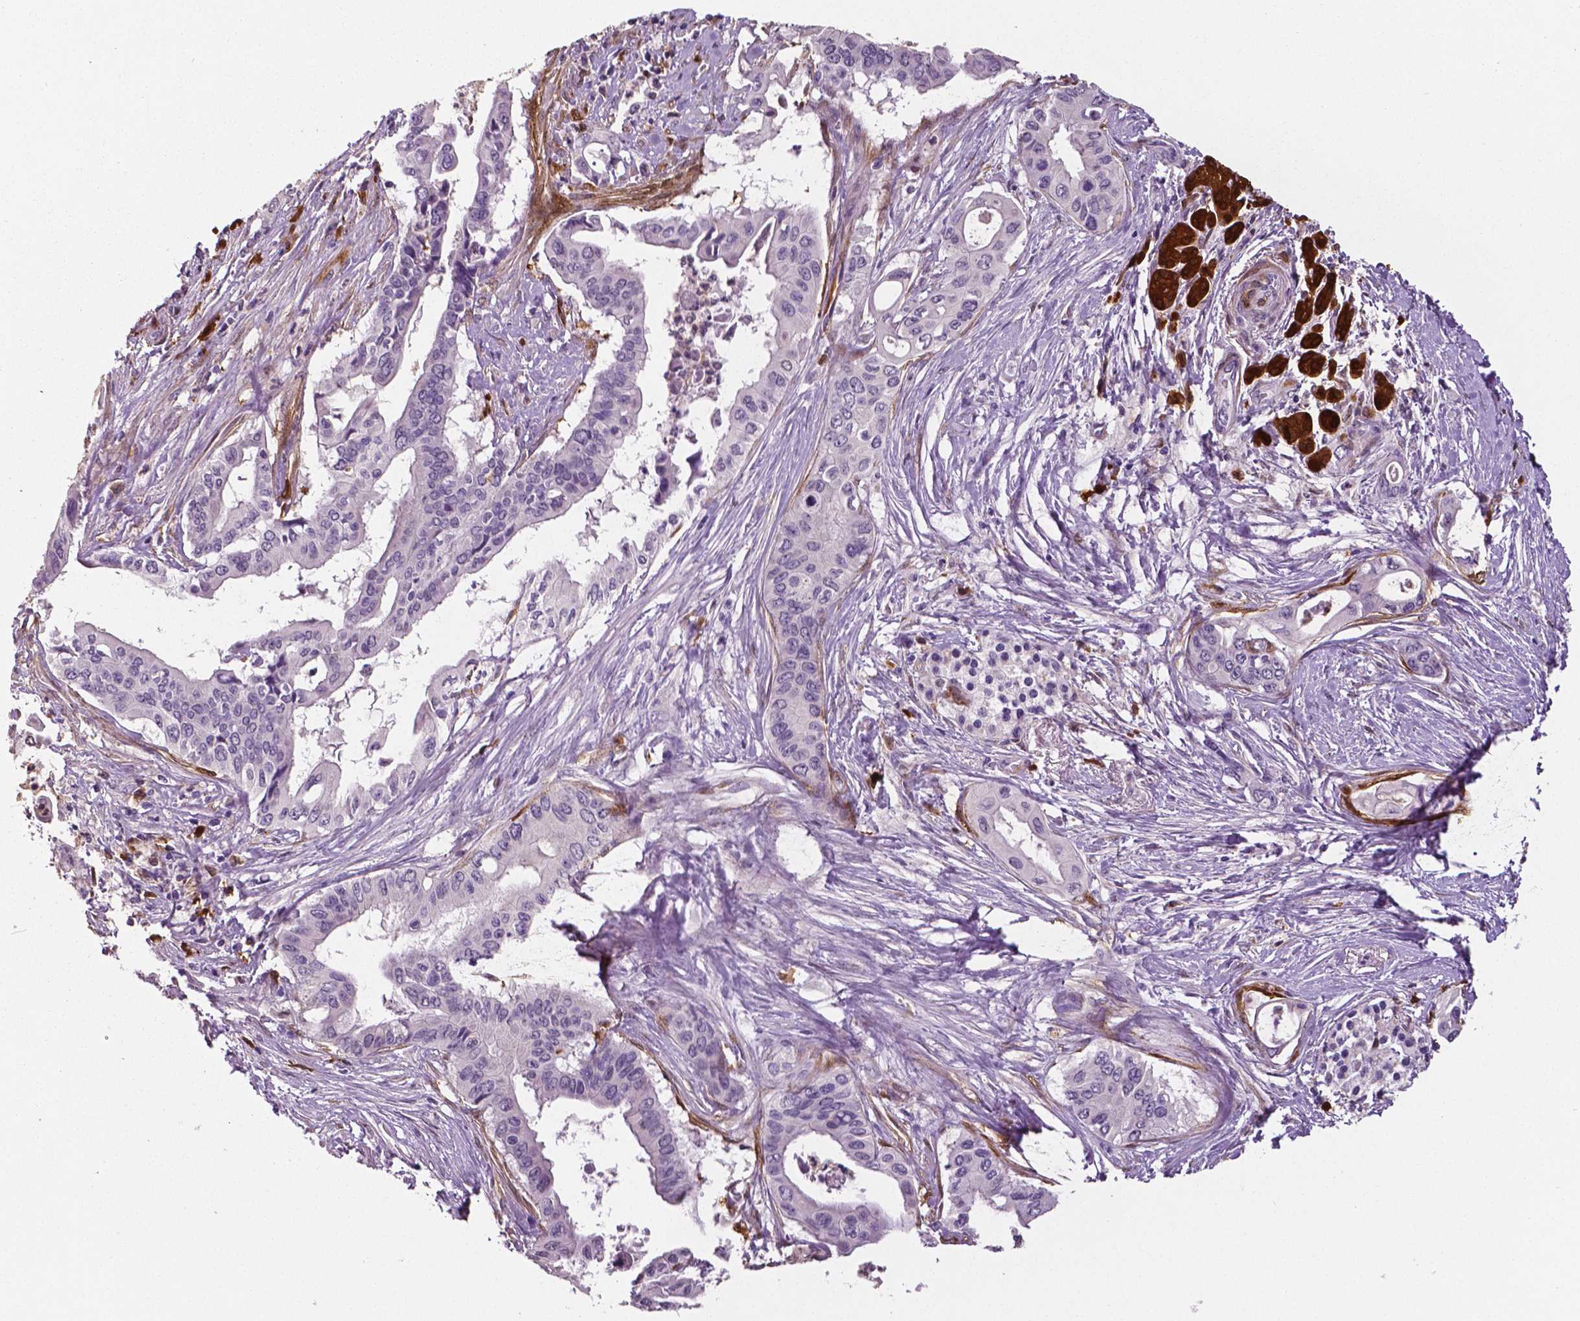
{"staining": {"intensity": "negative", "quantity": "none", "location": "none"}, "tissue": "pancreatic cancer", "cell_type": "Tumor cells", "image_type": "cancer", "snomed": [{"axis": "morphology", "description": "Adenocarcinoma, NOS"}, {"axis": "topography", "description": "Pancreas"}], "caption": "This is an immunohistochemistry photomicrograph of pancreatic cancer (adenocarcinoma). There is no staining in tumor cells.", "gene": "PHGDH", "patient": {"sex": "female", "age": 77}}